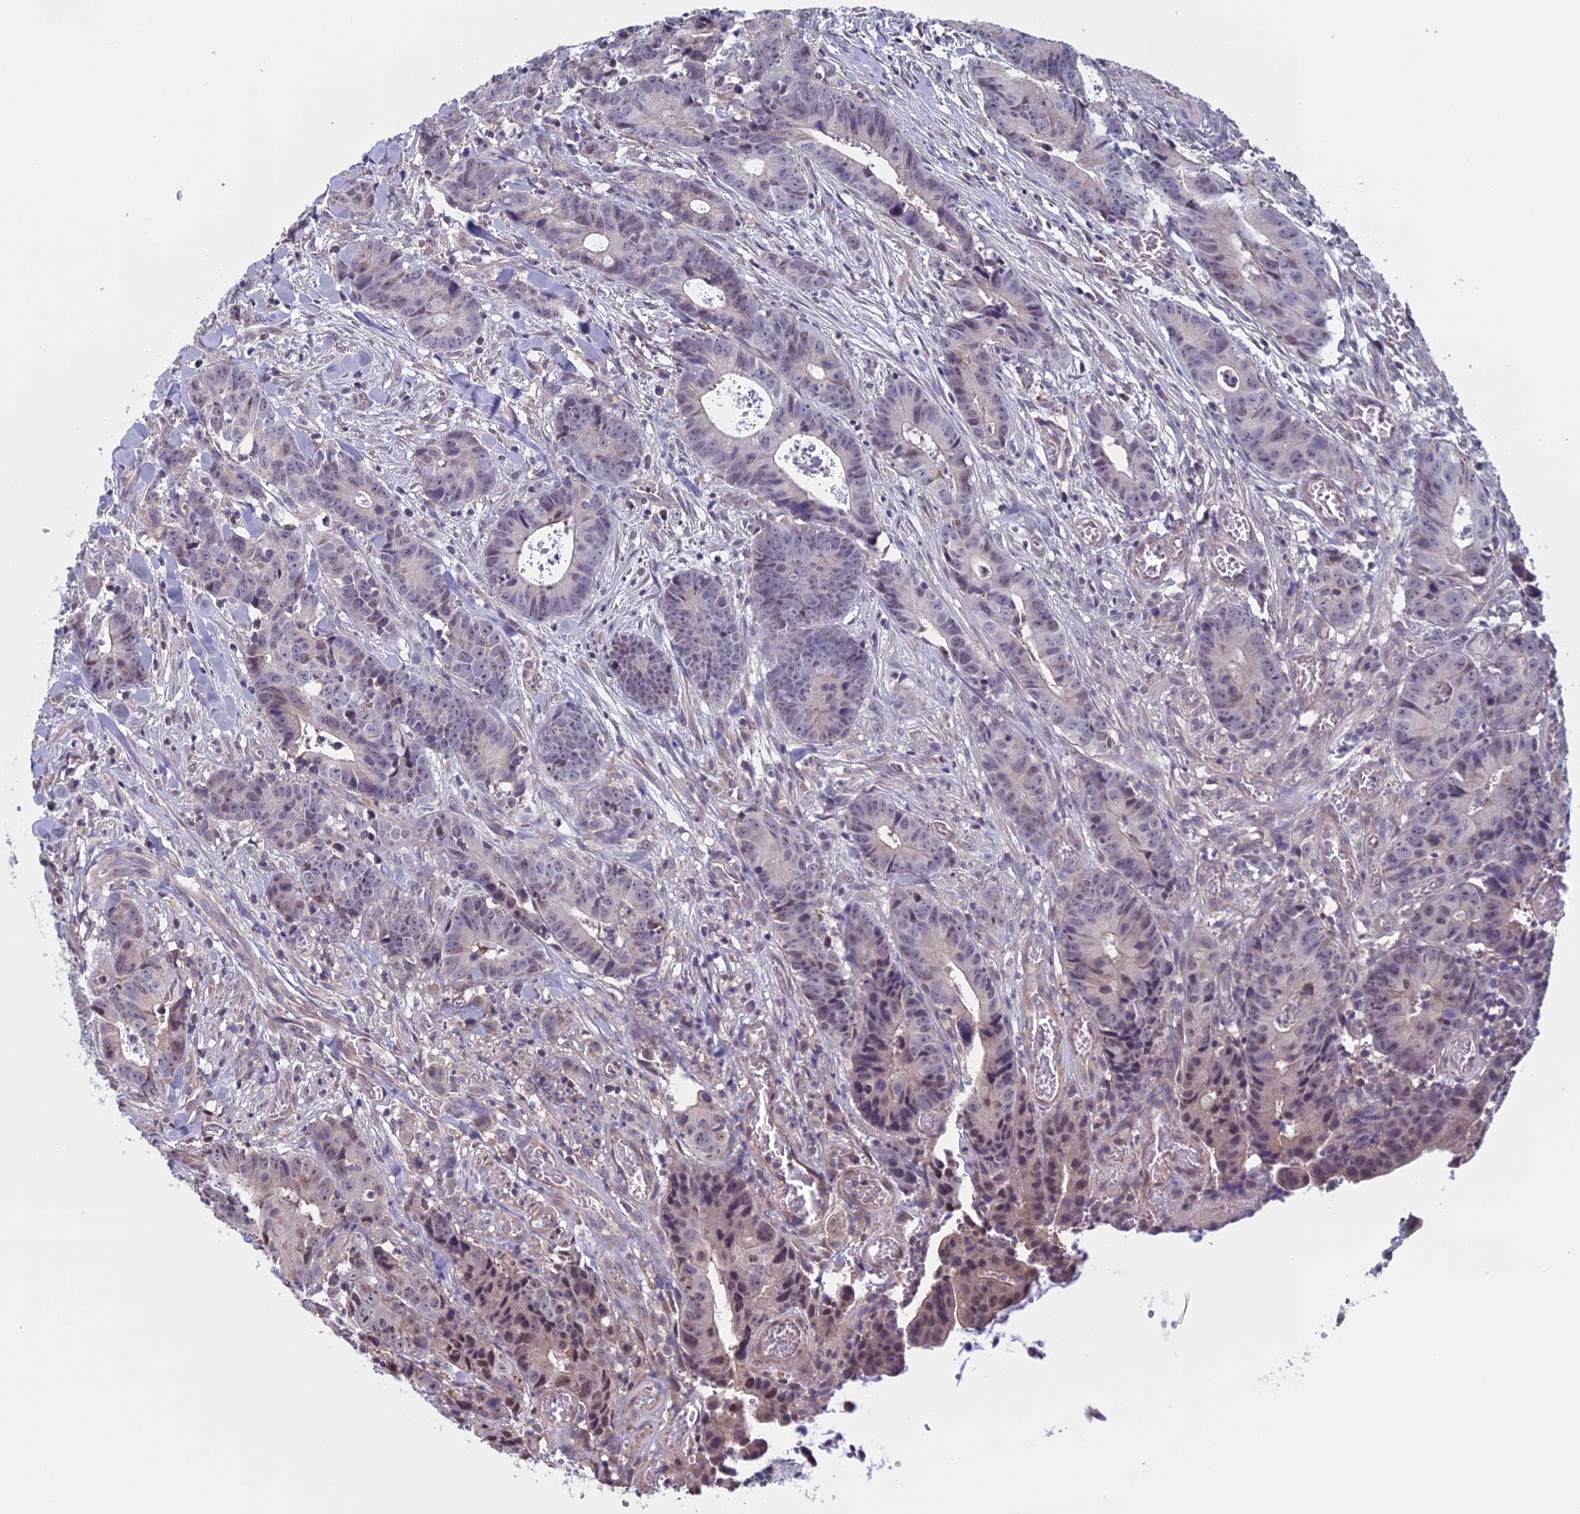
{"staining": {"intensity": "weak", "quantity": "<25%", "location": "nuclear"}, "tissue": "colorectal cancer", "cell_type": "Tumor cells", "image_type": "cancer", "snomed": [{"axis": "morphology", "description": "Adenocarcinoma, NOS"}, {"axis": "topography", "description": "Colon"}], "caption": "Human colorectal cancer (adenocarcinoma) stained for a protein using immunohistochemistry shows no expression in tumor cells.", "gene": "SLC1A6", "patient": {"sex": "female", "age": 57}}